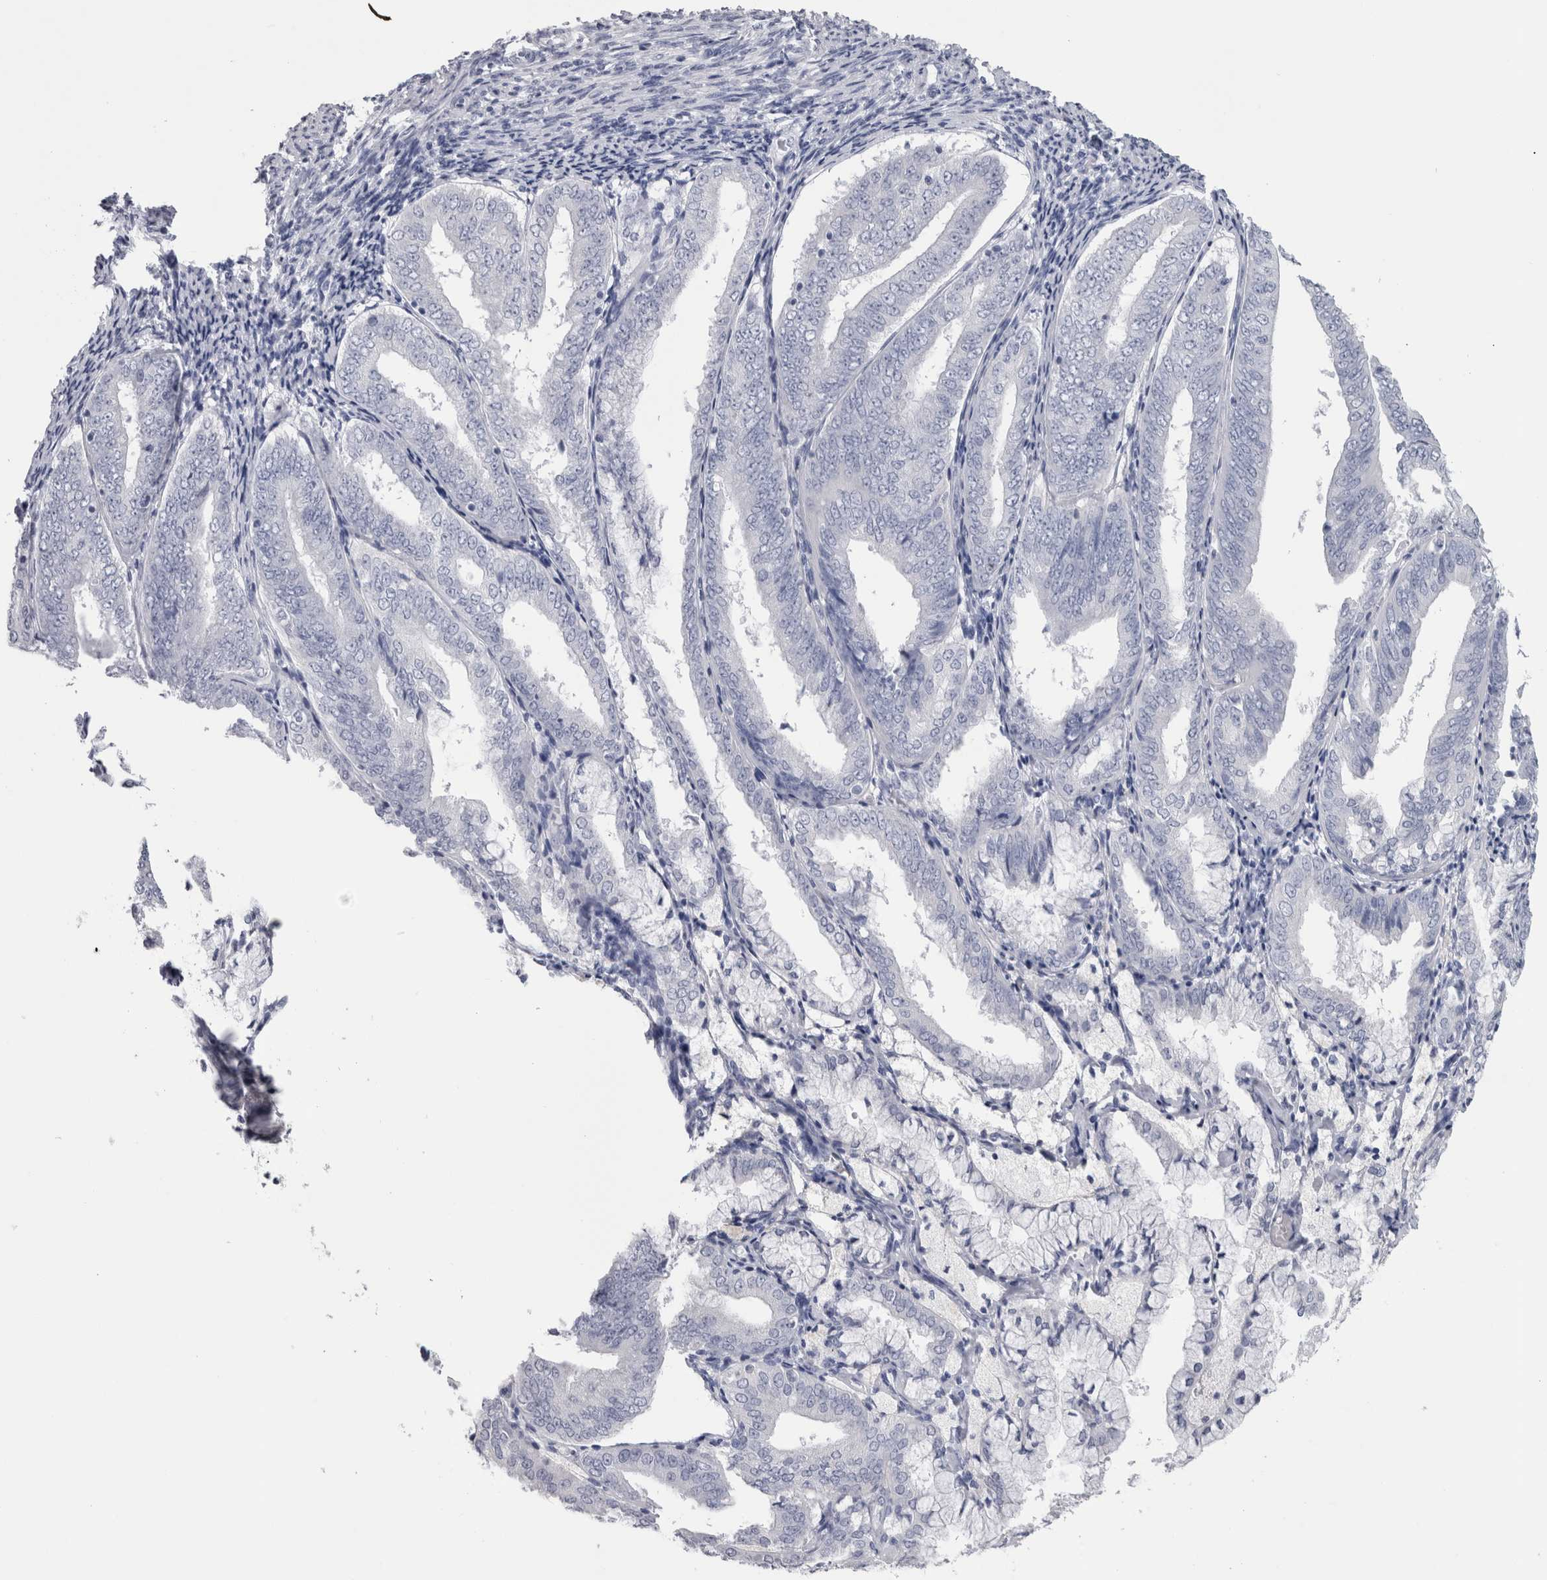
{"staining": {"intensity": "negative", "quantity": "none", "location": "none"}, "tissue": "endometrial cancer", "cell_type": "Tumor cells", "image_type": "cancer", "snomed": [{"axis": "morphology", "description": "Adenocarcinoma, NOS"}, {"axis": "topography", "description": "Endometrium"}], "caption": "A high-resolution micrograph shows immunohistochemistry staining of endometrial cancer (adenocarcinoma), which demonstrates no significant expression in tumor cells.", "gene": "PTH", "patient": {"sex": "female", "age": 63}}